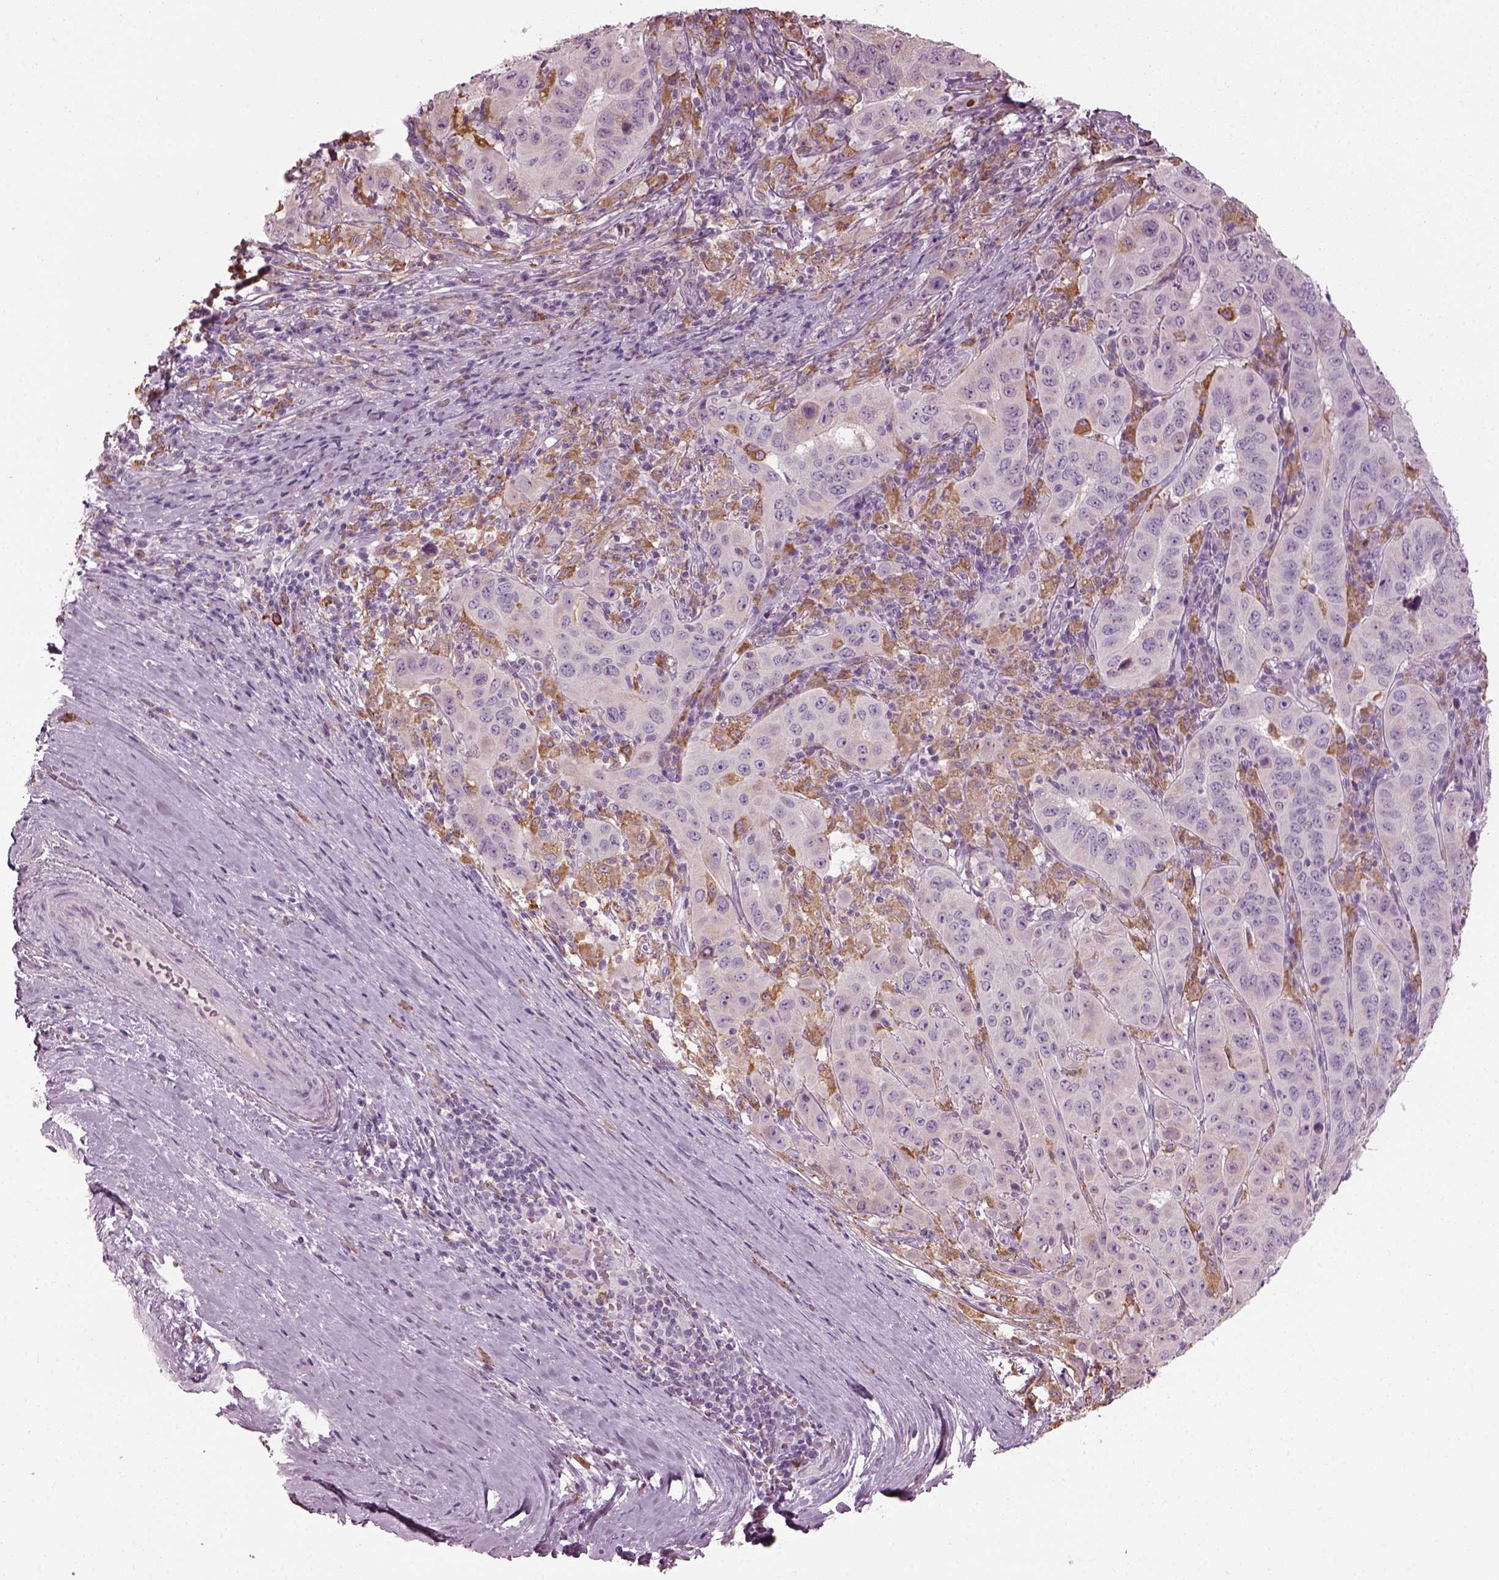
{"staining": {"intensity": "negative", "quantity": "none", "location": "none"}, "tissue": "pancreatic cancer", "cell_type": "Tumor cells", "image_type": "cancer", "snomed": [{"axis": "morphology", "description": "Adenocarcinoma, NOS"}, {"axis": "topography", "description": "Pancreas"}], "caption": "There is no significant expression in tumor cells of pancreatic adenocarcinoma.", "gene": "TMEM231", "patient": {"sex": "male", "age": 63}}